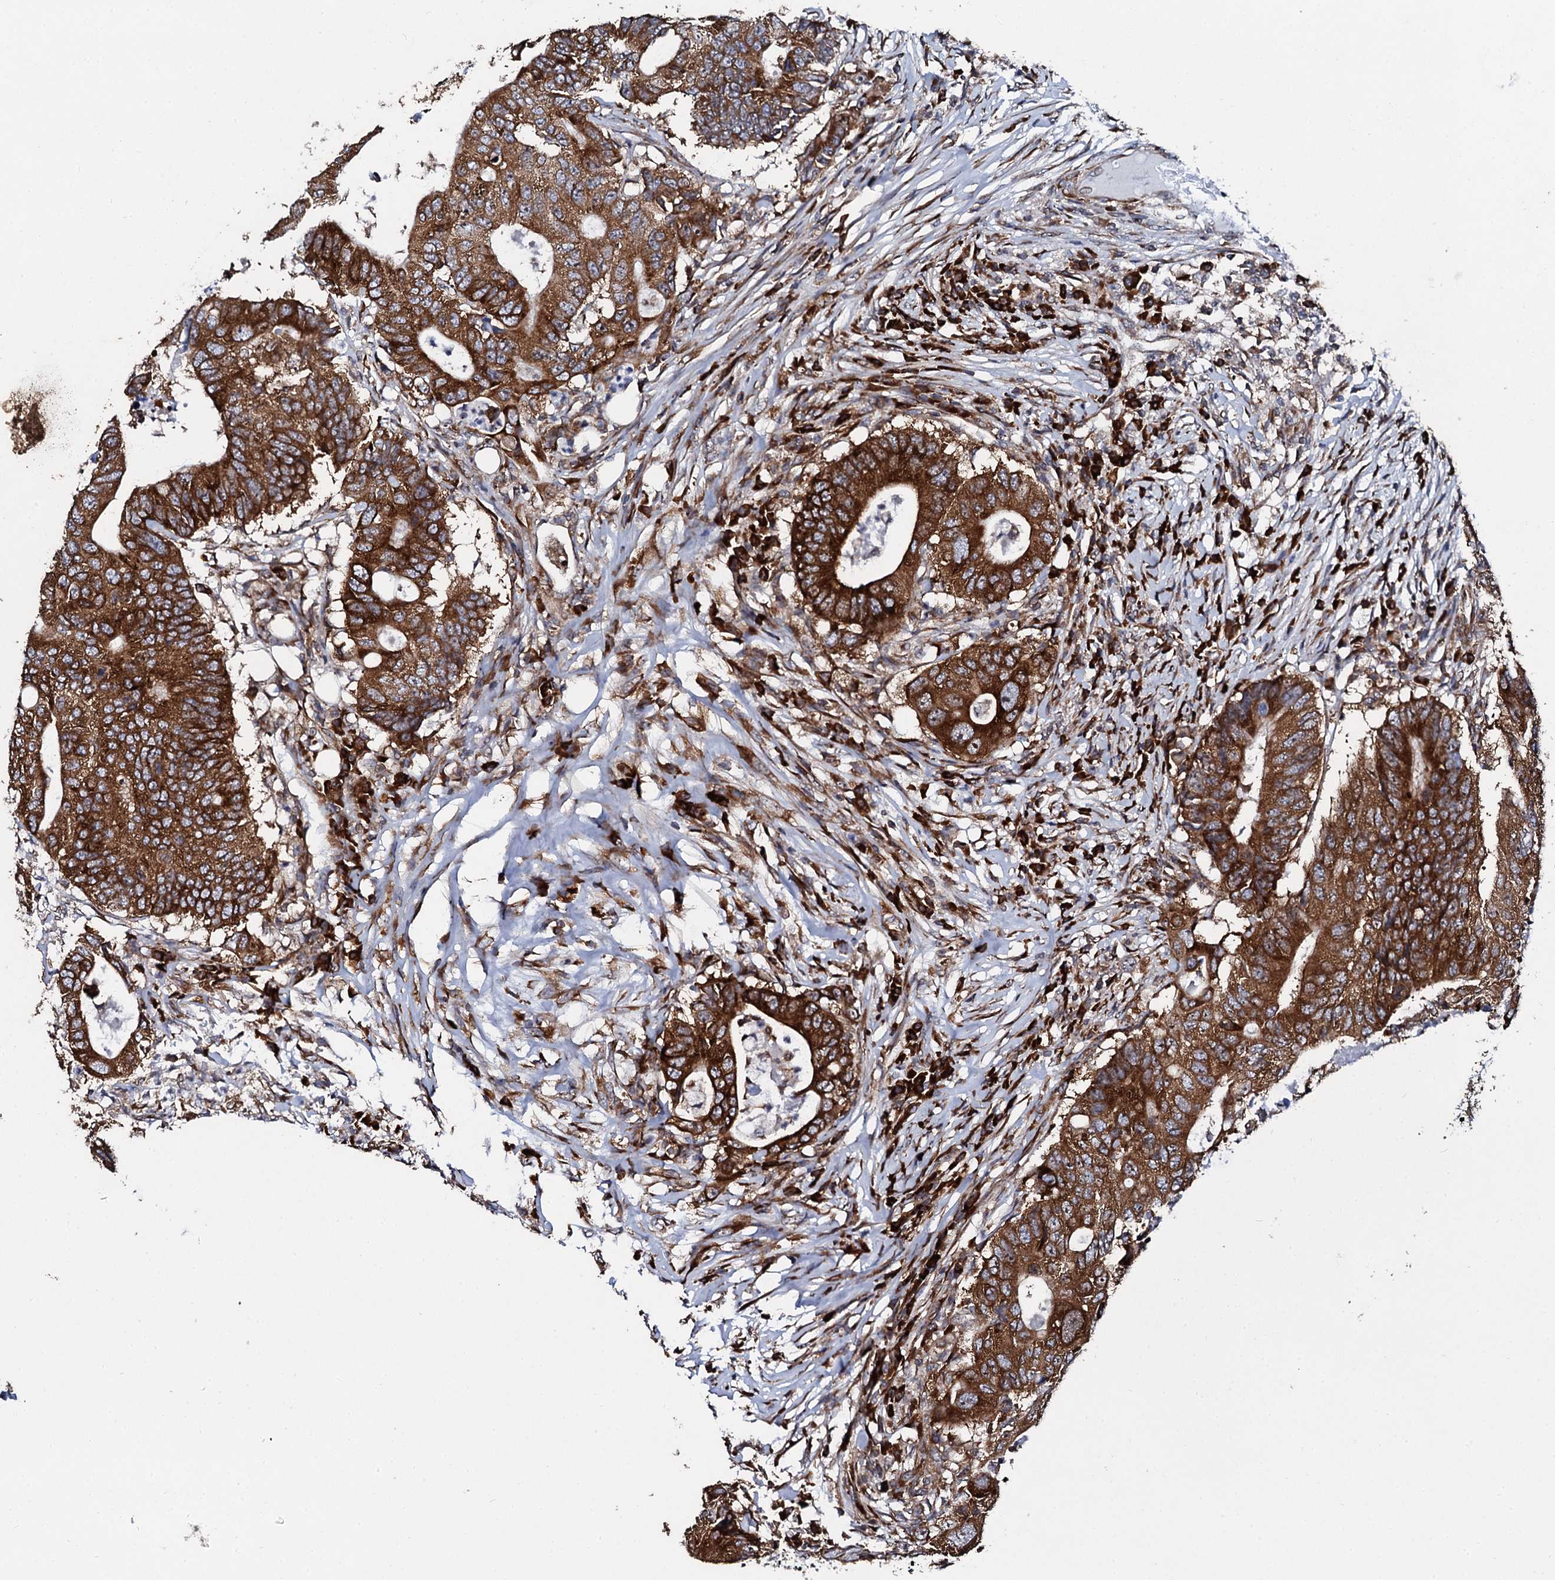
{"staining": {"intensity": "strong", "quantity": ">75%", "location": "cytoplasmic/membranous"}, "tissue": "colorectal cancer", "cell_type": "Tumor cells", "image_type": "cancer", "snomed": [{"axis": "morphology", "description": "Adenocarcinoma, NOS"}, {"axis": "topography", "description": "Colon"}], "caption": "This micrograph exhibits immunohistochemistry (IHC) staining of colorectal cancer (adenocarcinoma), with high strong cytoplasmic/membranous staining in about >75% of tumor cells.", "gene": "SPTY2D1", "patient": {"sex": "male", "age": 71}}